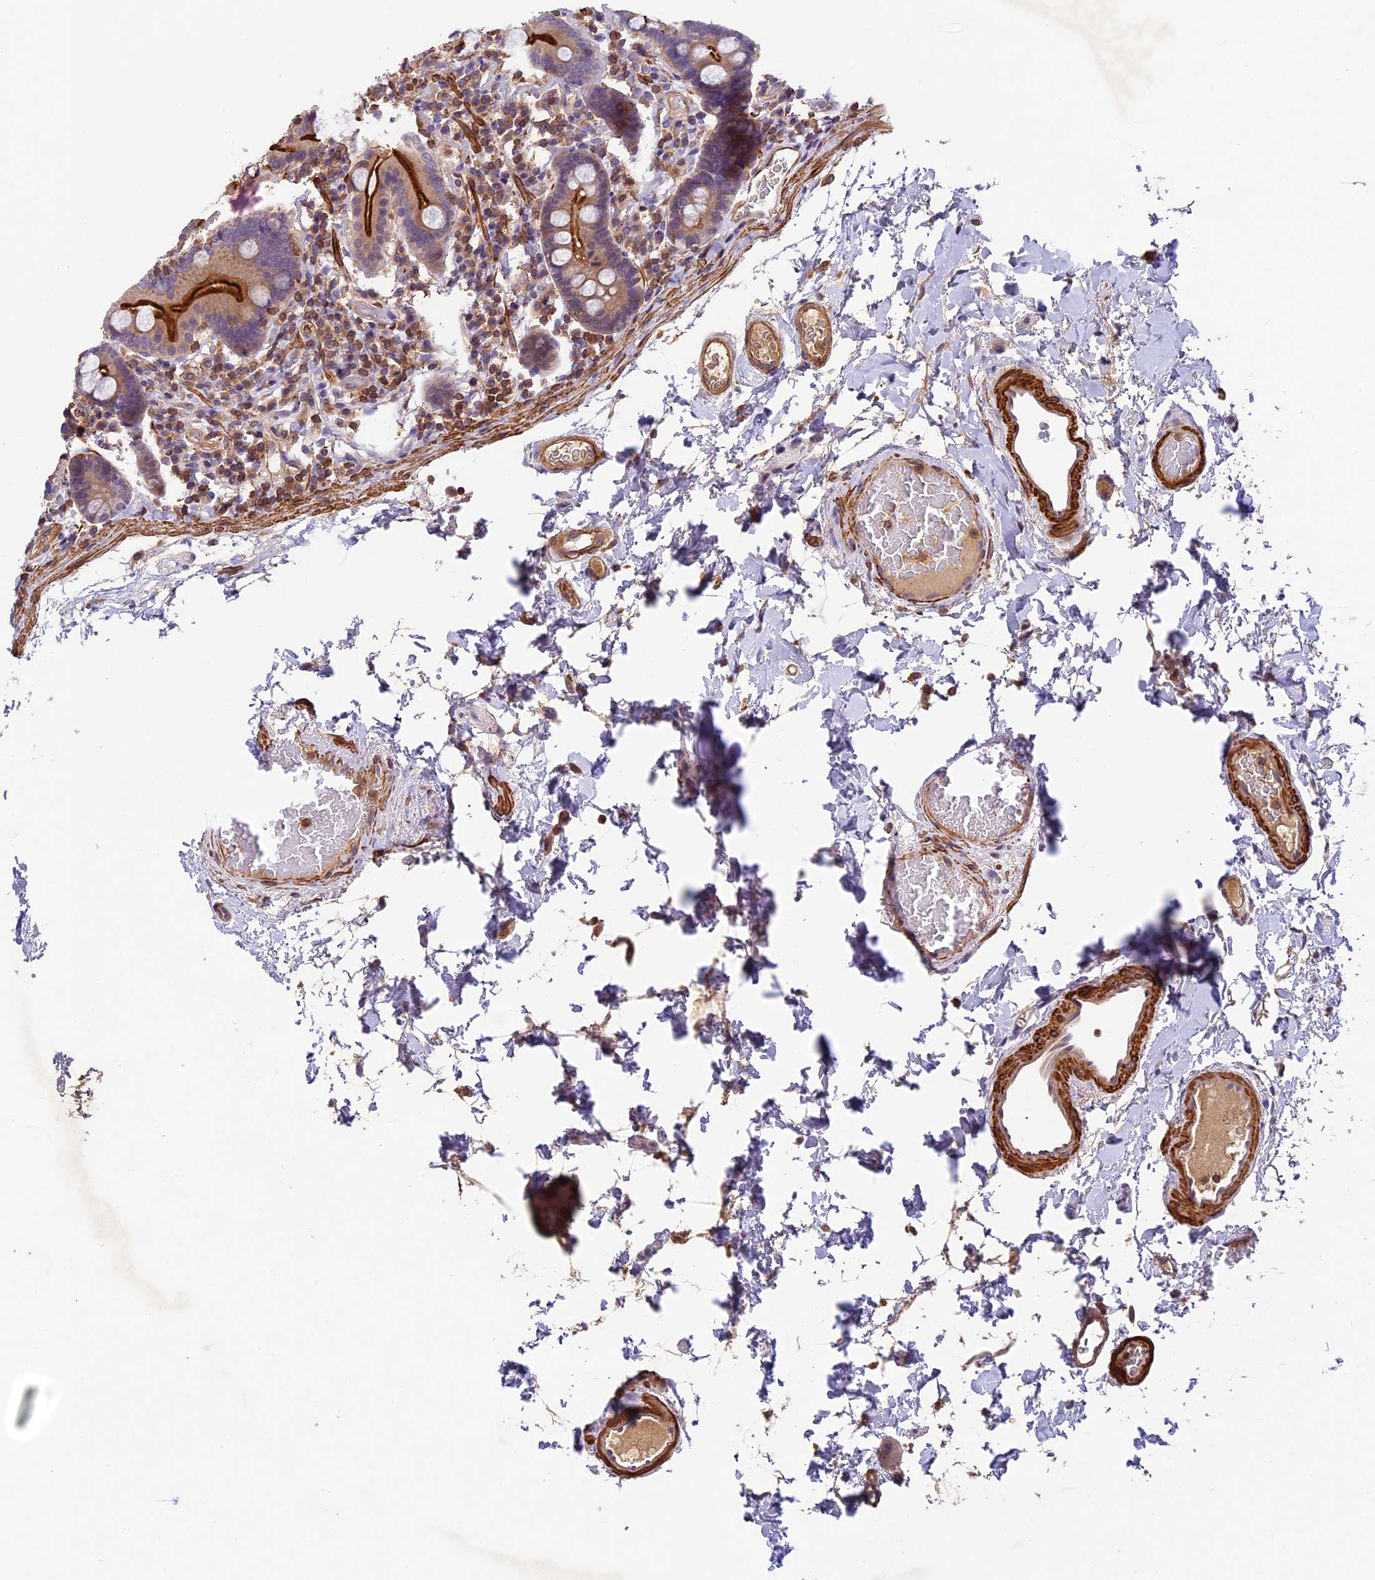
{"staining": {"intensity": "strong", "quantity": "25%-75%", "location": "cytoplasmic/membranous"}, "tissue": "duodenum", "cell_type": "Glandular cells", "image_type": "normal", "snomed": [{"axis": "morphology", "description": "Normal tissue, NOS"}, {"axis": "topography", "description": "Duodenum"}], "caption": "A brown stain shows strong cytoplasmic/membranous expression of a protein in glandular cells of unremarkable duodenum. (DAB IHC with brightfield microscopy, high magnification).", "gene": "TBC1D1", "patient": {"sex": "male", "age": 55}}